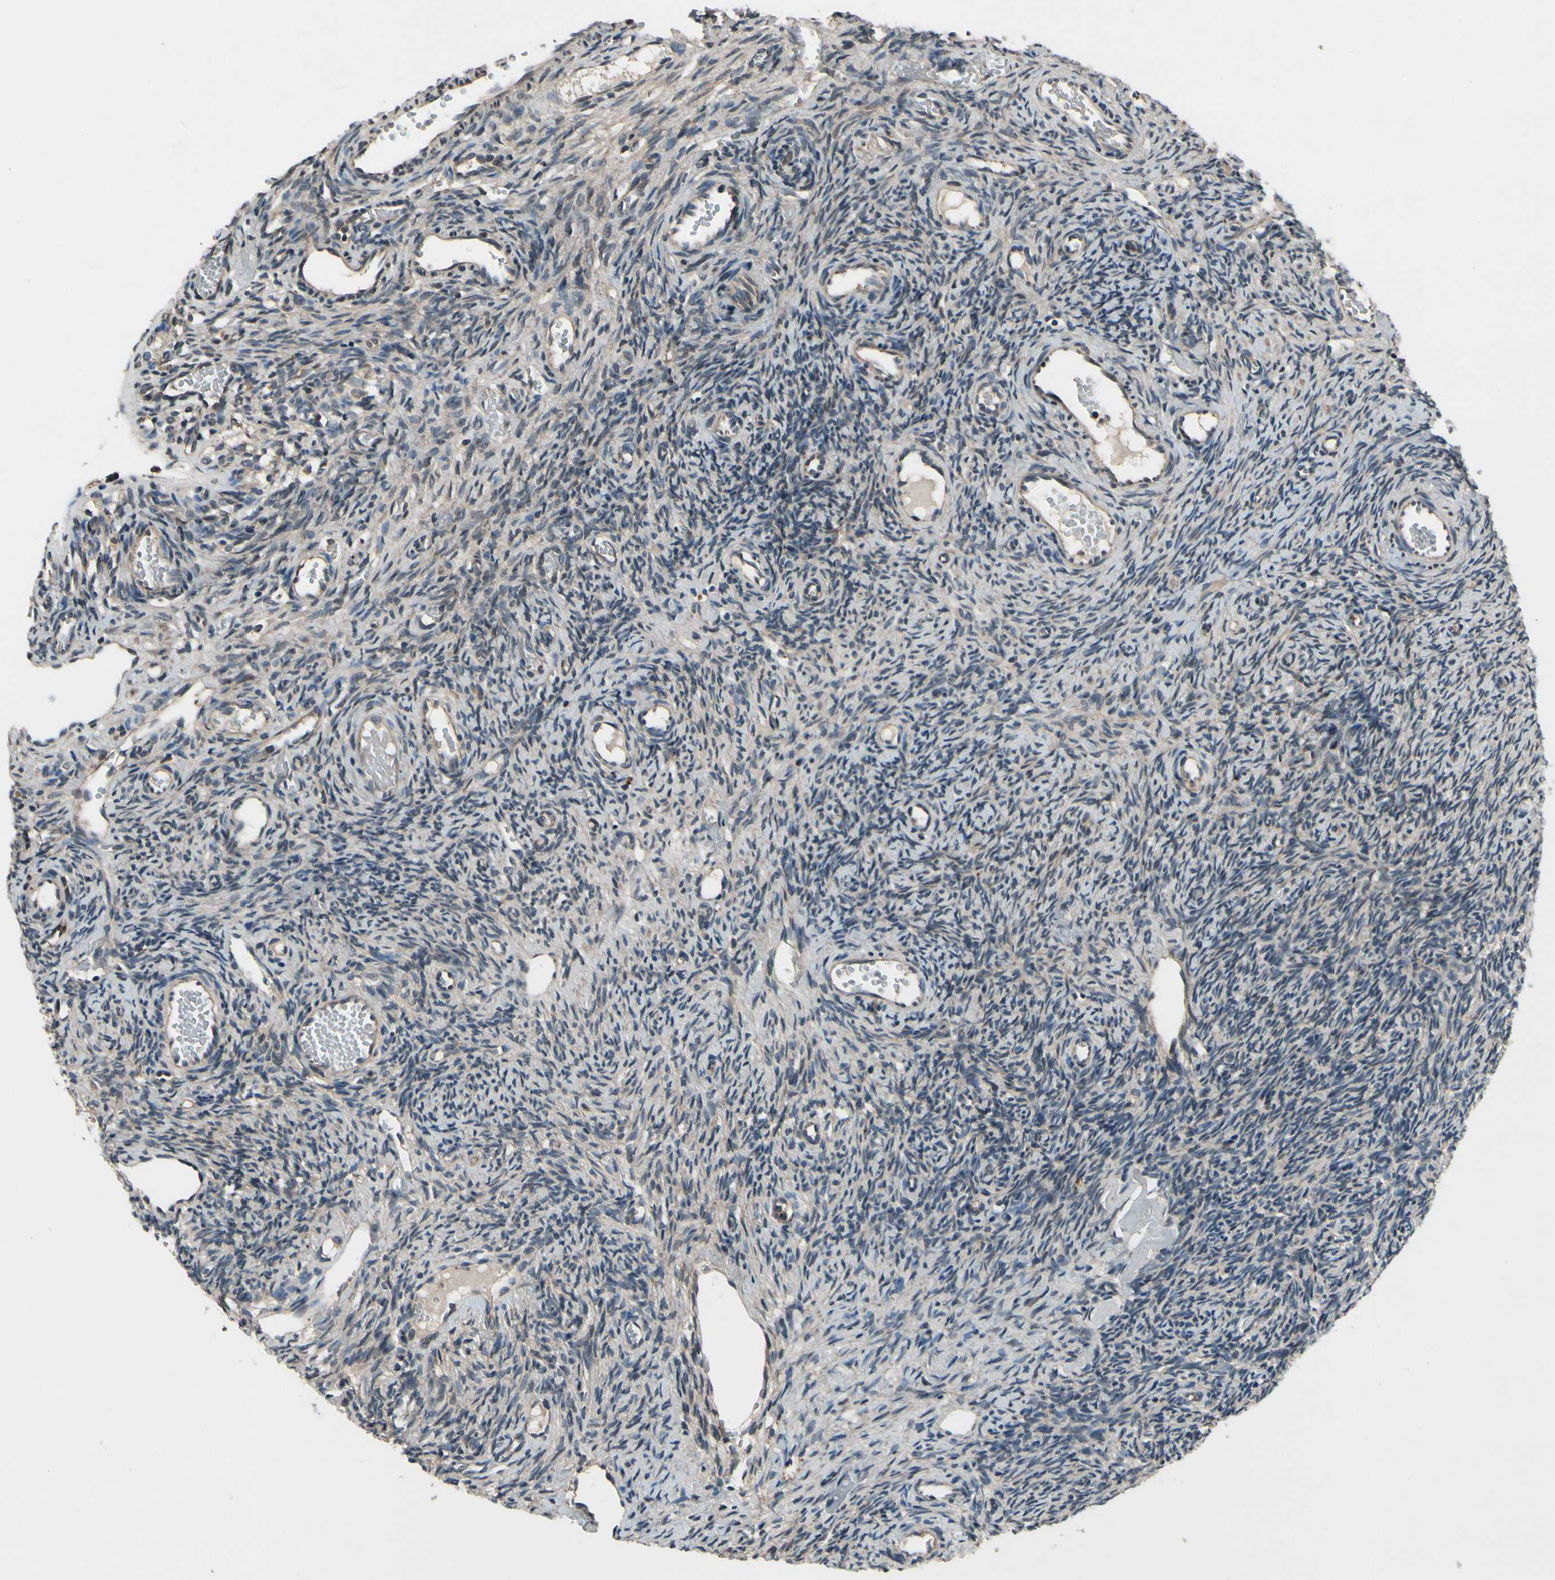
{"staining": {"intensity": "weak", "quantity": "25%-75%", "location": "cytoplasmic/membranous"}, "tissue": "ovary", "cell_type": "Ovarian stroma cells", "image_type": "normal", "snomed": [{"axis": "morphology", "description": "Normal tissue, NOS"}, {"axis": "topography", "description": "Ovary"}], "caption": "Protein expression analysis of benign human ovary reveals weak cytoplasmic/membranous staining in about 25%-75% of ovarian stroma cells. (Brightfield microscopy of DAB IHC at high magnification).", "gene": "MBTPS2", "patient": {"sex": "female", "age": 35}}